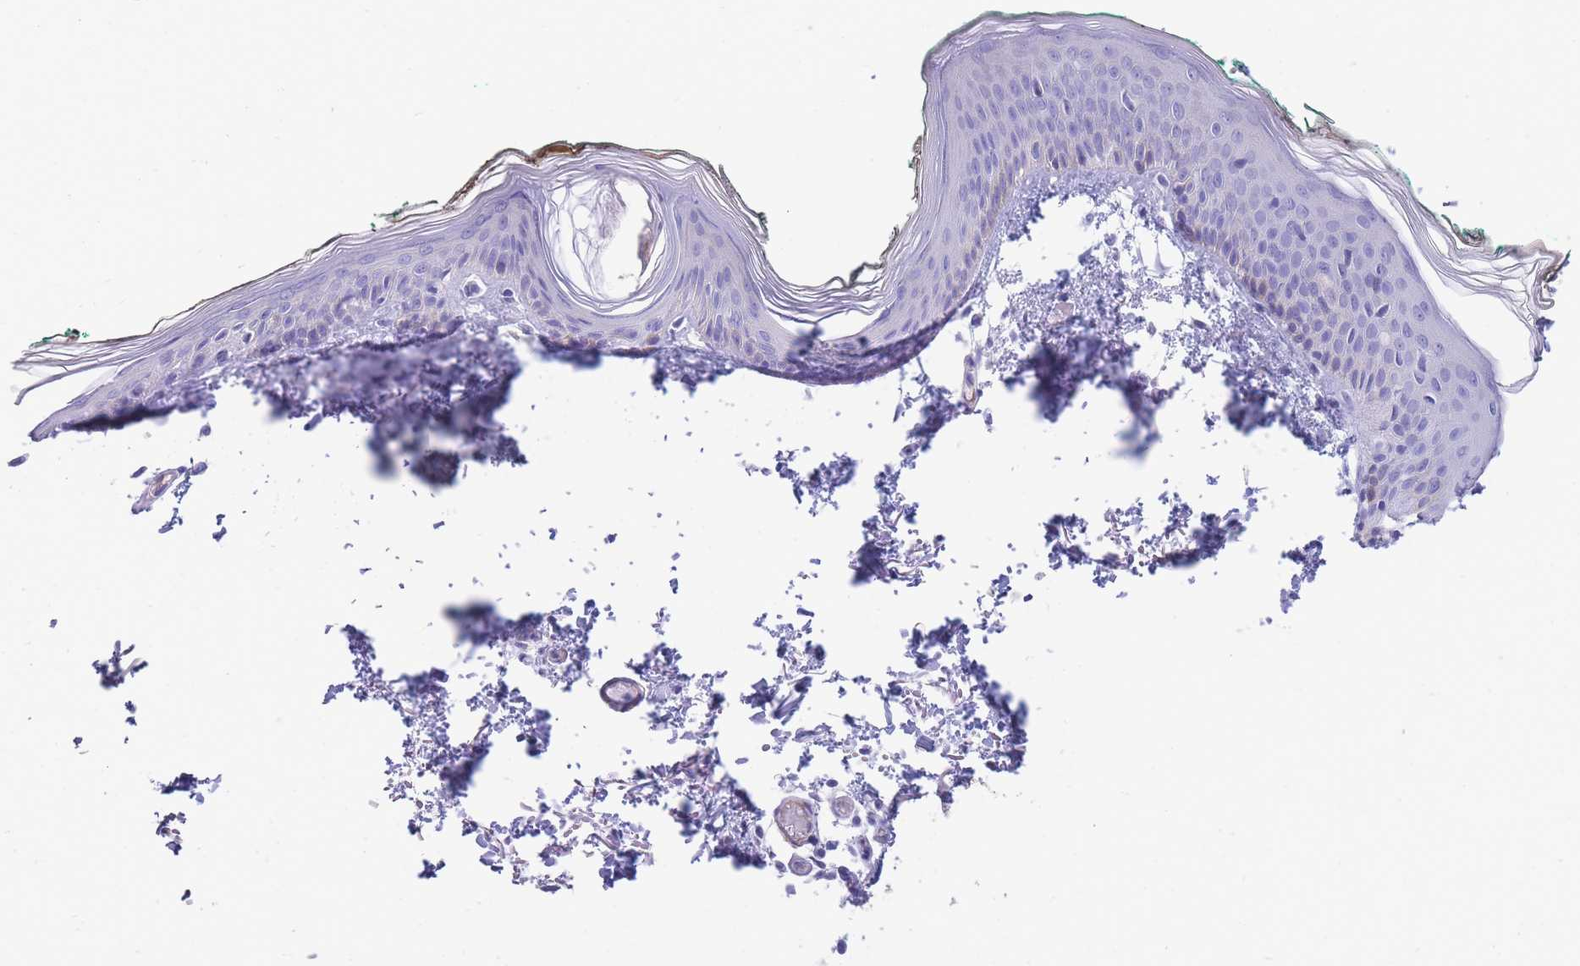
{"staining": {"intensity": "negative", "quantity": "none", "location": "none"}, "tissue": "skin", "cell_type": "Fibroblasts", "image_type": "normal", "snomed": [{"axis": "morphology", "description": "Normal tissue, NOS"}, {"axis": "morphology", "description": "Malignant melanoma, NOS"}, {"axis": "topography", "description": "Skin"}], "caption": "The IHC histopathology image has no significant staining in fibroblasts of skin. (Brightfield microscopy of DAB immunohistochemistry at high magnification).", "gene": "DET1", "patient": {"sex": "male", "age": 62}}